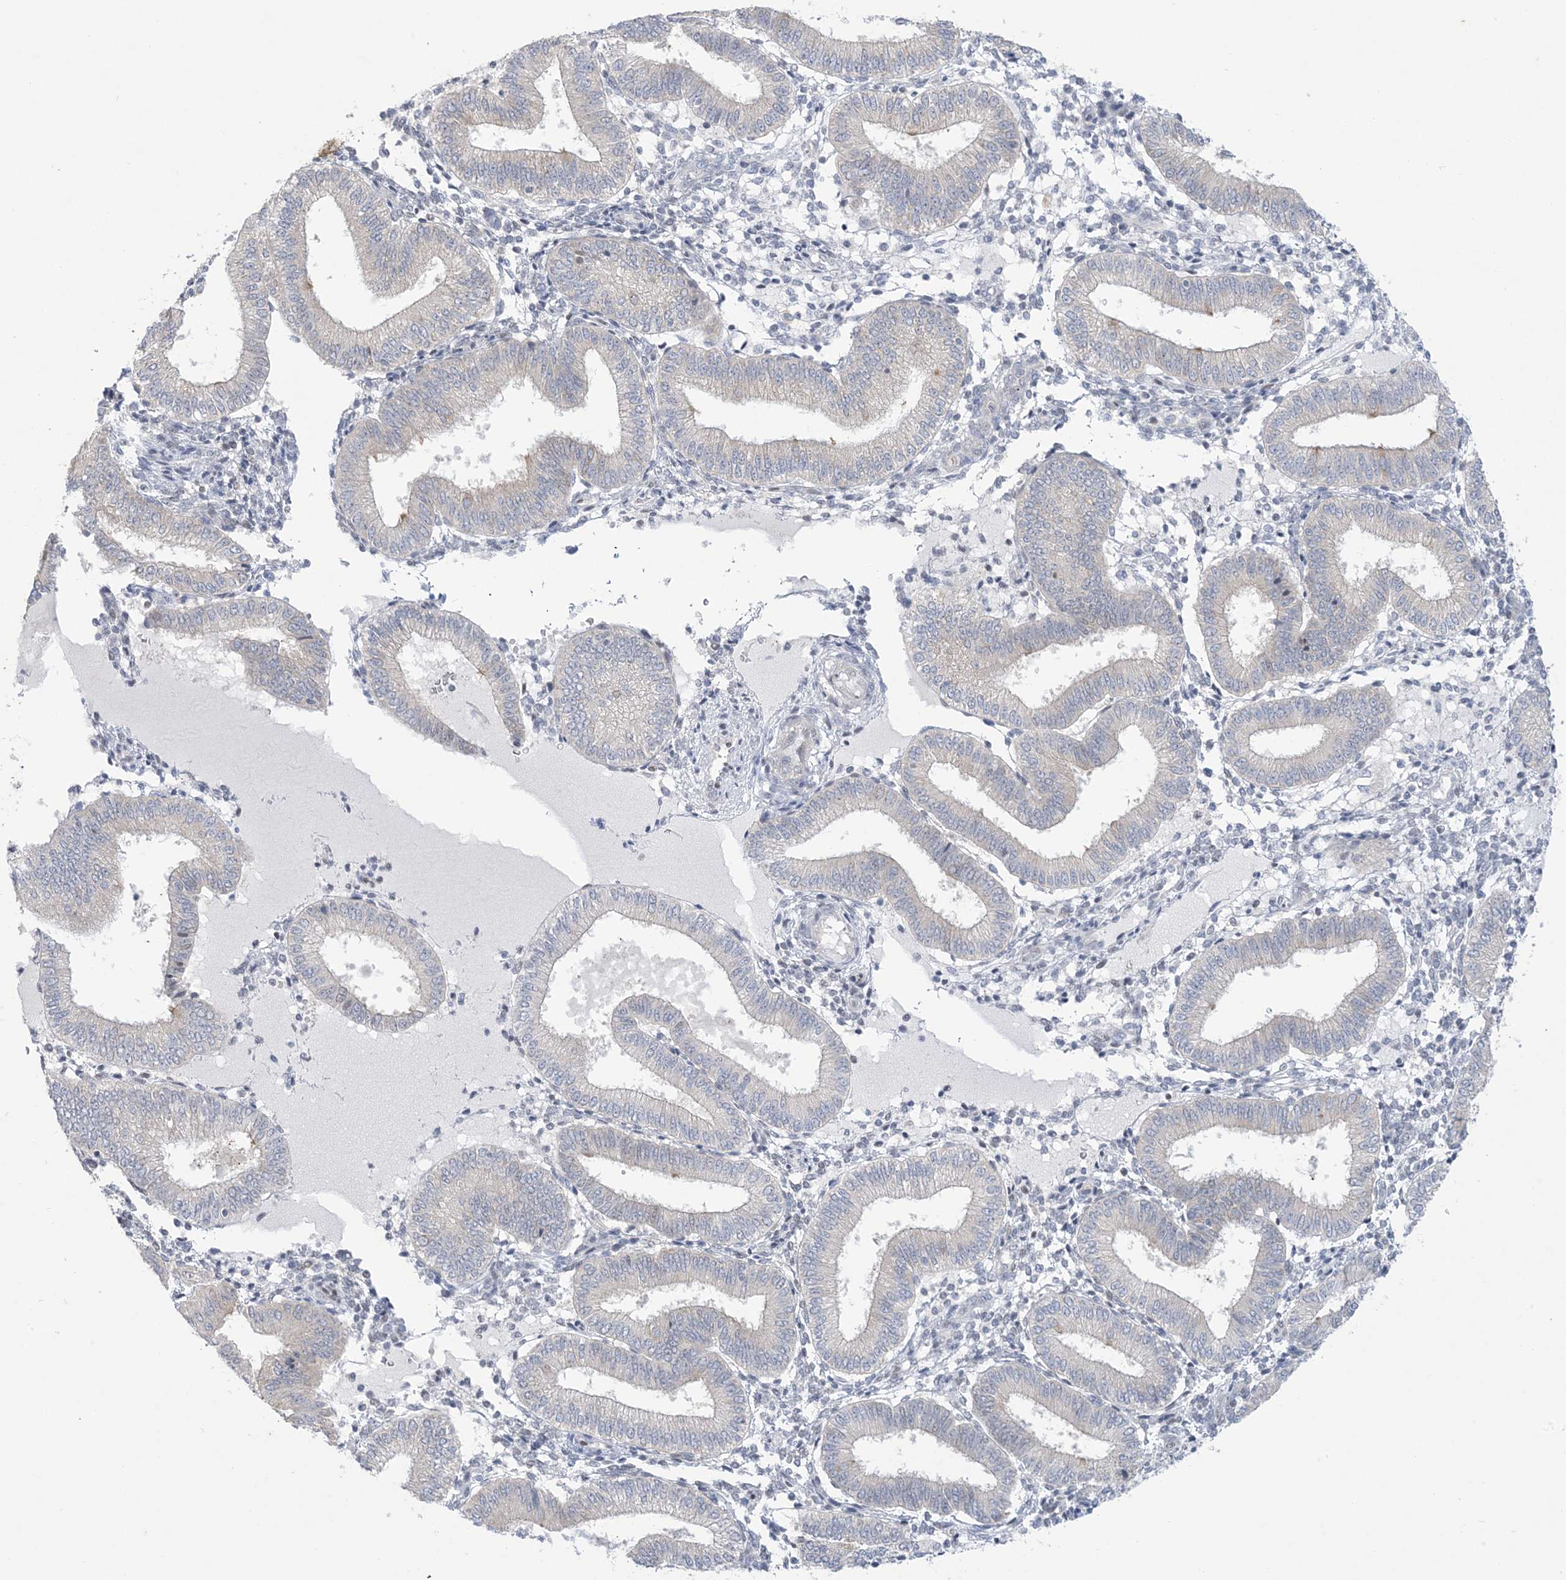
{"staining": {"intensity": "negative", "quantity": "none", "location": "none"}, "tissue": "endometrium", "cell_type": "Cells in endometrial stroma", "image_type": "normal", "snomed": [{"axis": "morphology", "description": "Normal tissue, NOS"}, {"axis": "topography", "description": "Endometrium"}], "caption": "A high-resolution image shows immunohistochemistry (IHC) staining of benign endometrium, which demonstrates no significant expression in cells in endometrial stroma.", "gene": "KIF3A", "patient": {"sex": "female", "age": 39}}